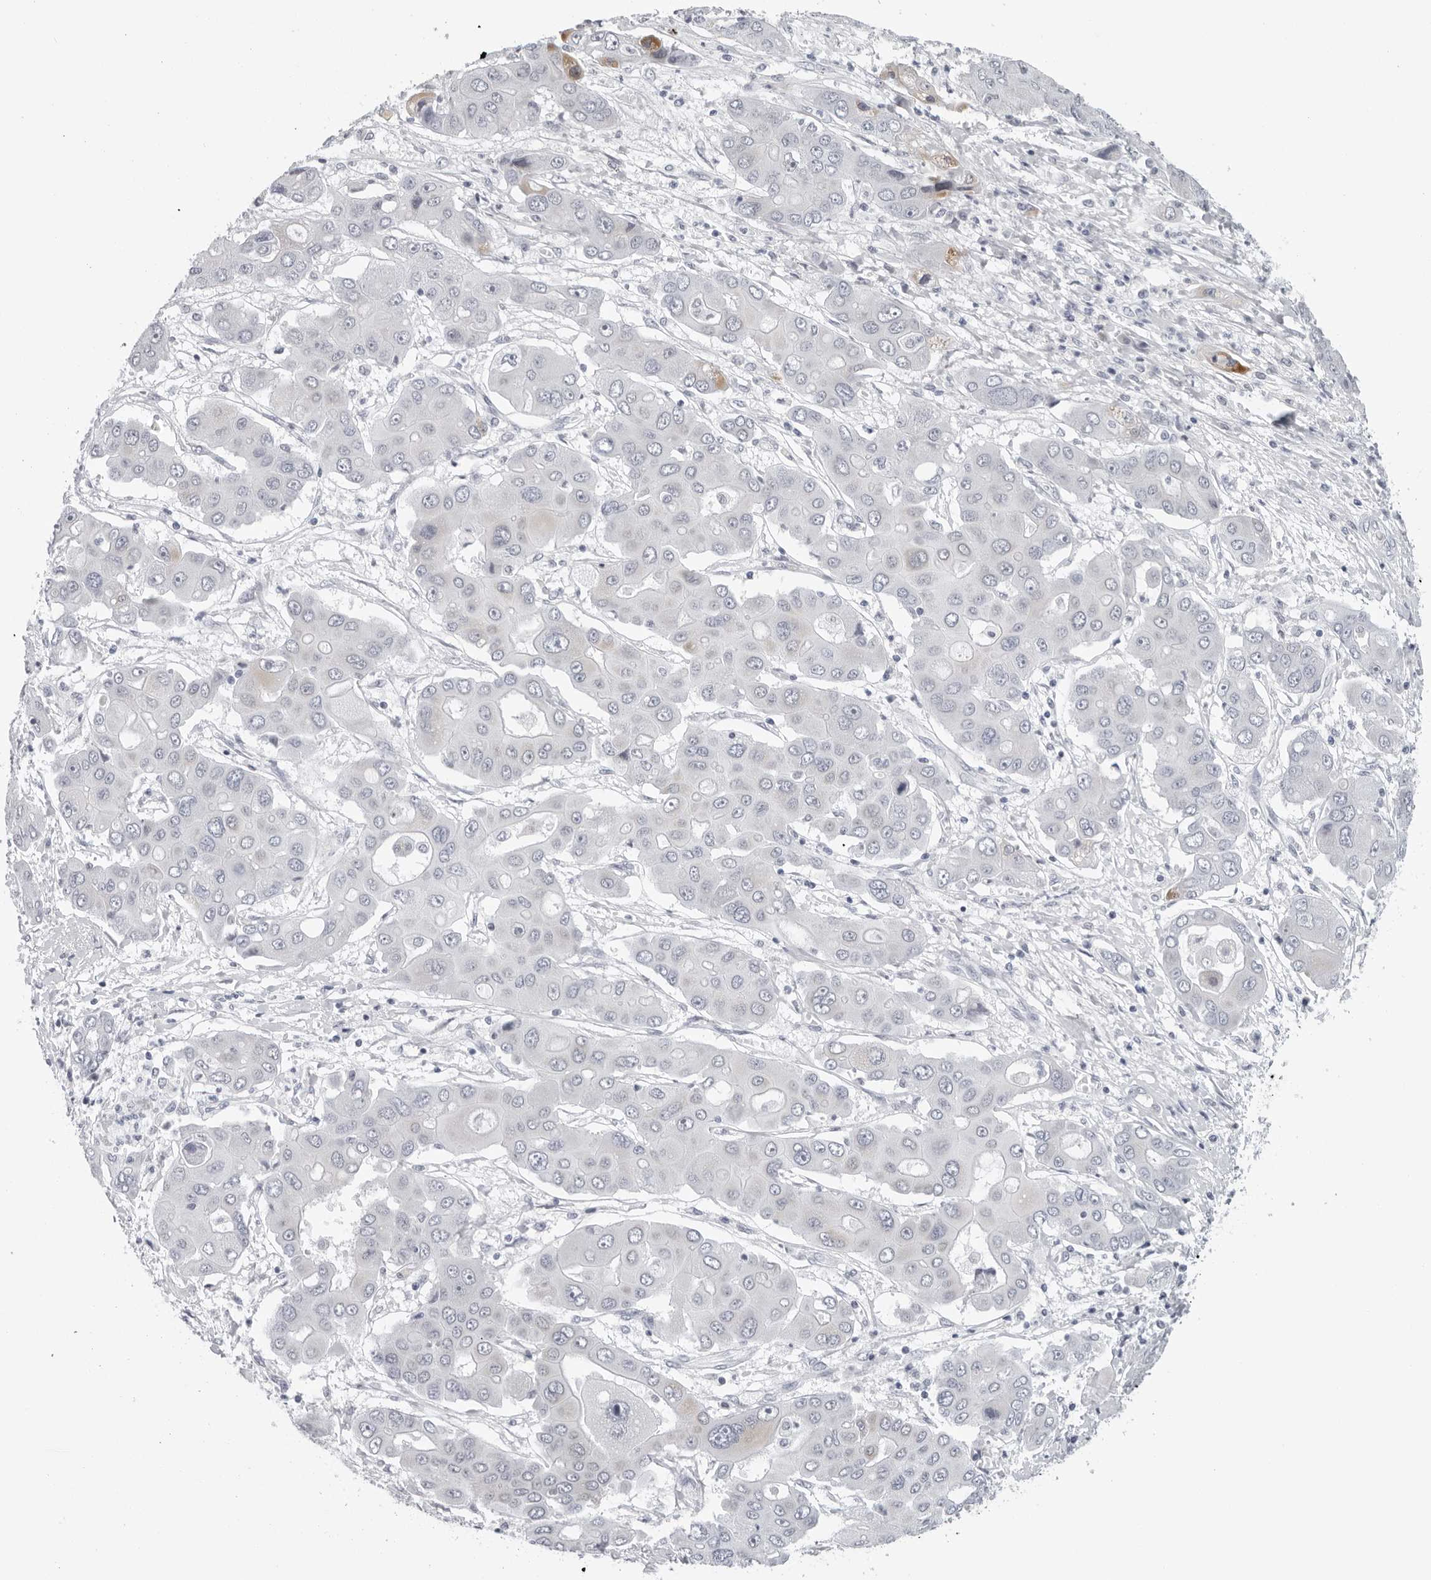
{"staining": {"intensity": "negative", "quantity": "none", "location": "none"}, "tissue": "liver cancer", "cell_type": "Tumor cells", "image_type": "cancer", "snomed": [{"axis": "morphology", "description": "Cholangiocarcinoma"}, {"axis": "topography", "description": "Liver"}], "caption": "A micrograph of cholangiocarcinoma (liver) stained for a protein reveals no brown staining in tumor cells.", "gene": "CPT2", "patient": {"sex": "male", "age": 67}}